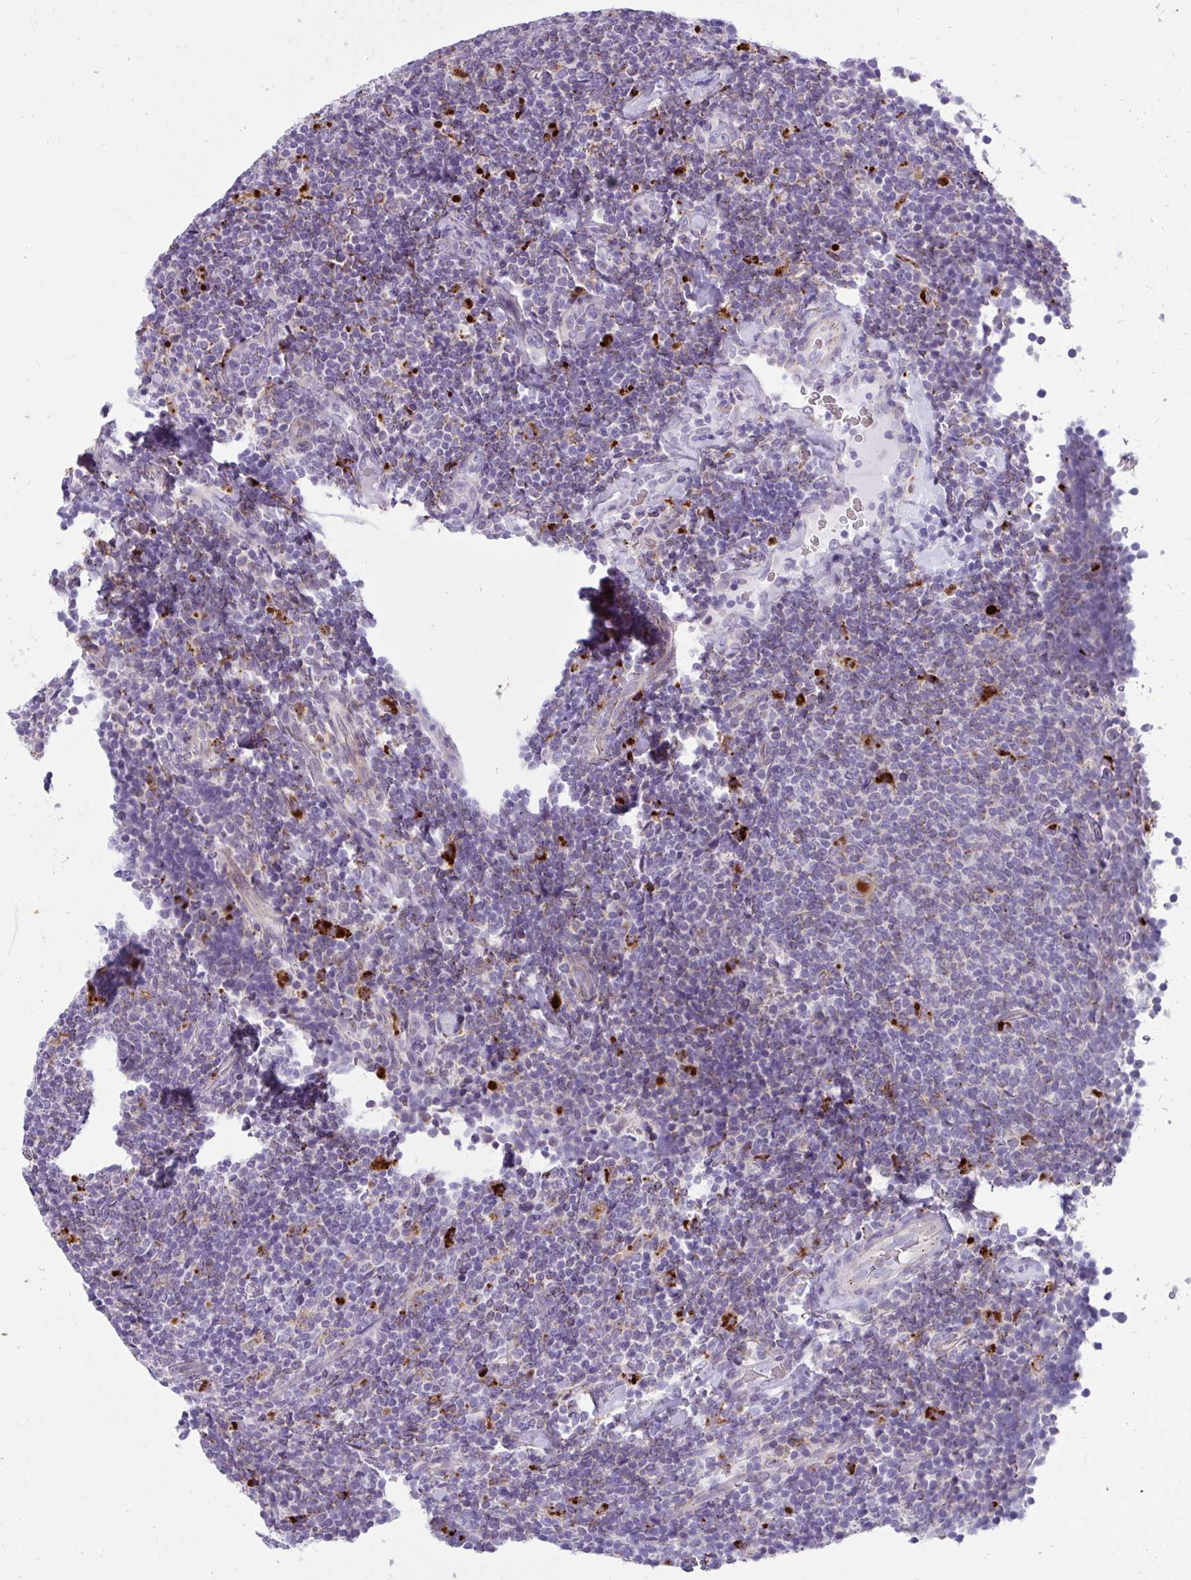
{"staining": {"intensity": "negative", "quantity": "none", "location": "none"}, "tissue": "lymphoma", "cell_type": "Tumor cells", "image_type": "cancer", "snomed": [{"axis": "morphology", "description": "Malignant lymphoma, non-Hodgkin's type, Low grade"}, {"axis": "topography", "description": "Lymph node"}], "caption": "Lymphoma was stained to show a protein in brown. There is no significant expression in tumor cells.", "gene": "CTSZ", "patient": {"sex": "male", "age": 52}}